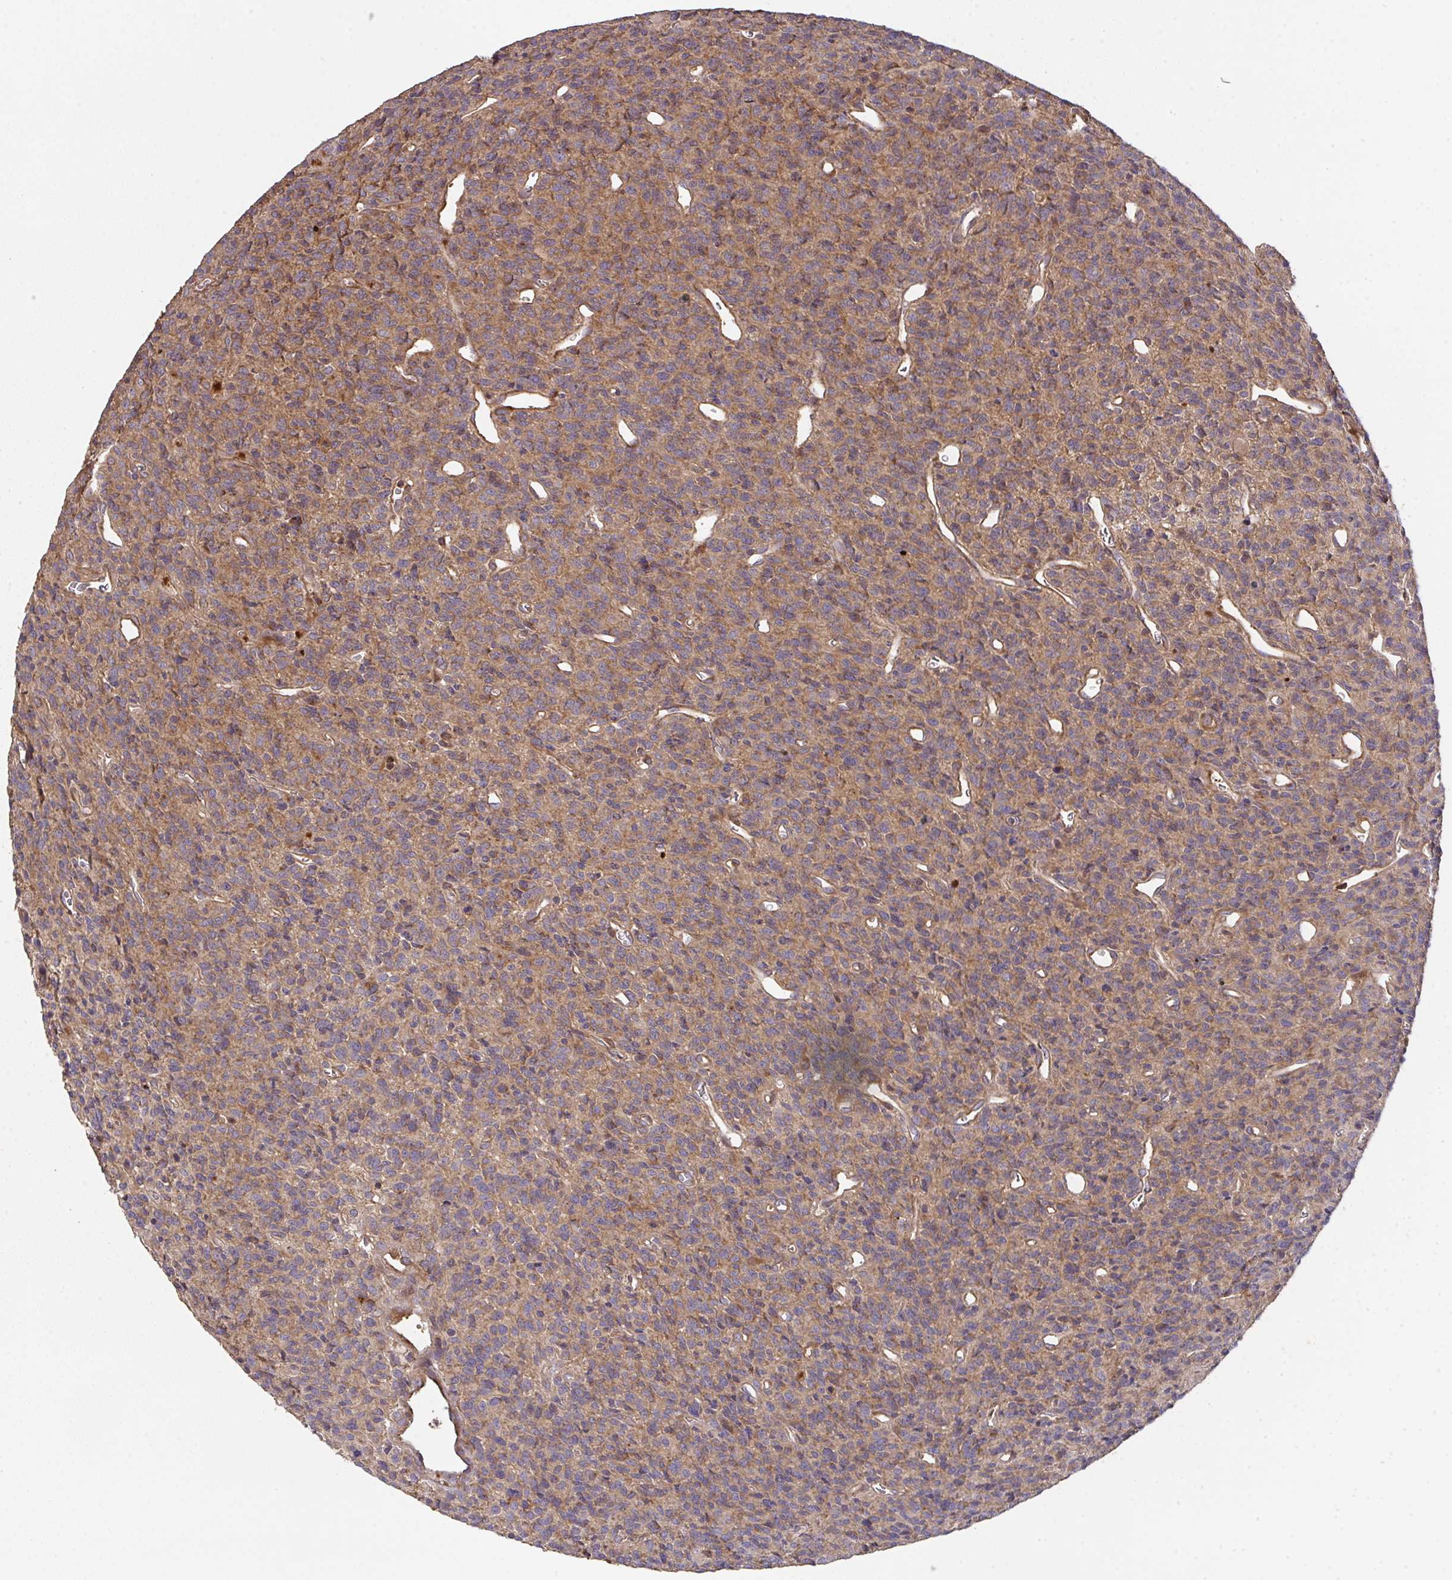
{"staining": {"intensity": "moderate", "quantity": ">75%", "location": "cytoplasmic/membranous"}, "tissue": "glioma", "cell_type": "Tumor cells", "image_type": "cancer", "snomed": [{"axis": "morphology", "description": "Glioma, malignant, High grade"}, {"axis": "topography", "description": "Brain"}], "caption": "Immunohistochemistry (IHC) (DAB) staining of human glioma reveals moderate cytoplasmic/membranous protein positivity in about >75% of tumor cells.", "gene": "TNMD", "patient": {"sex": "male", "age": 76}}